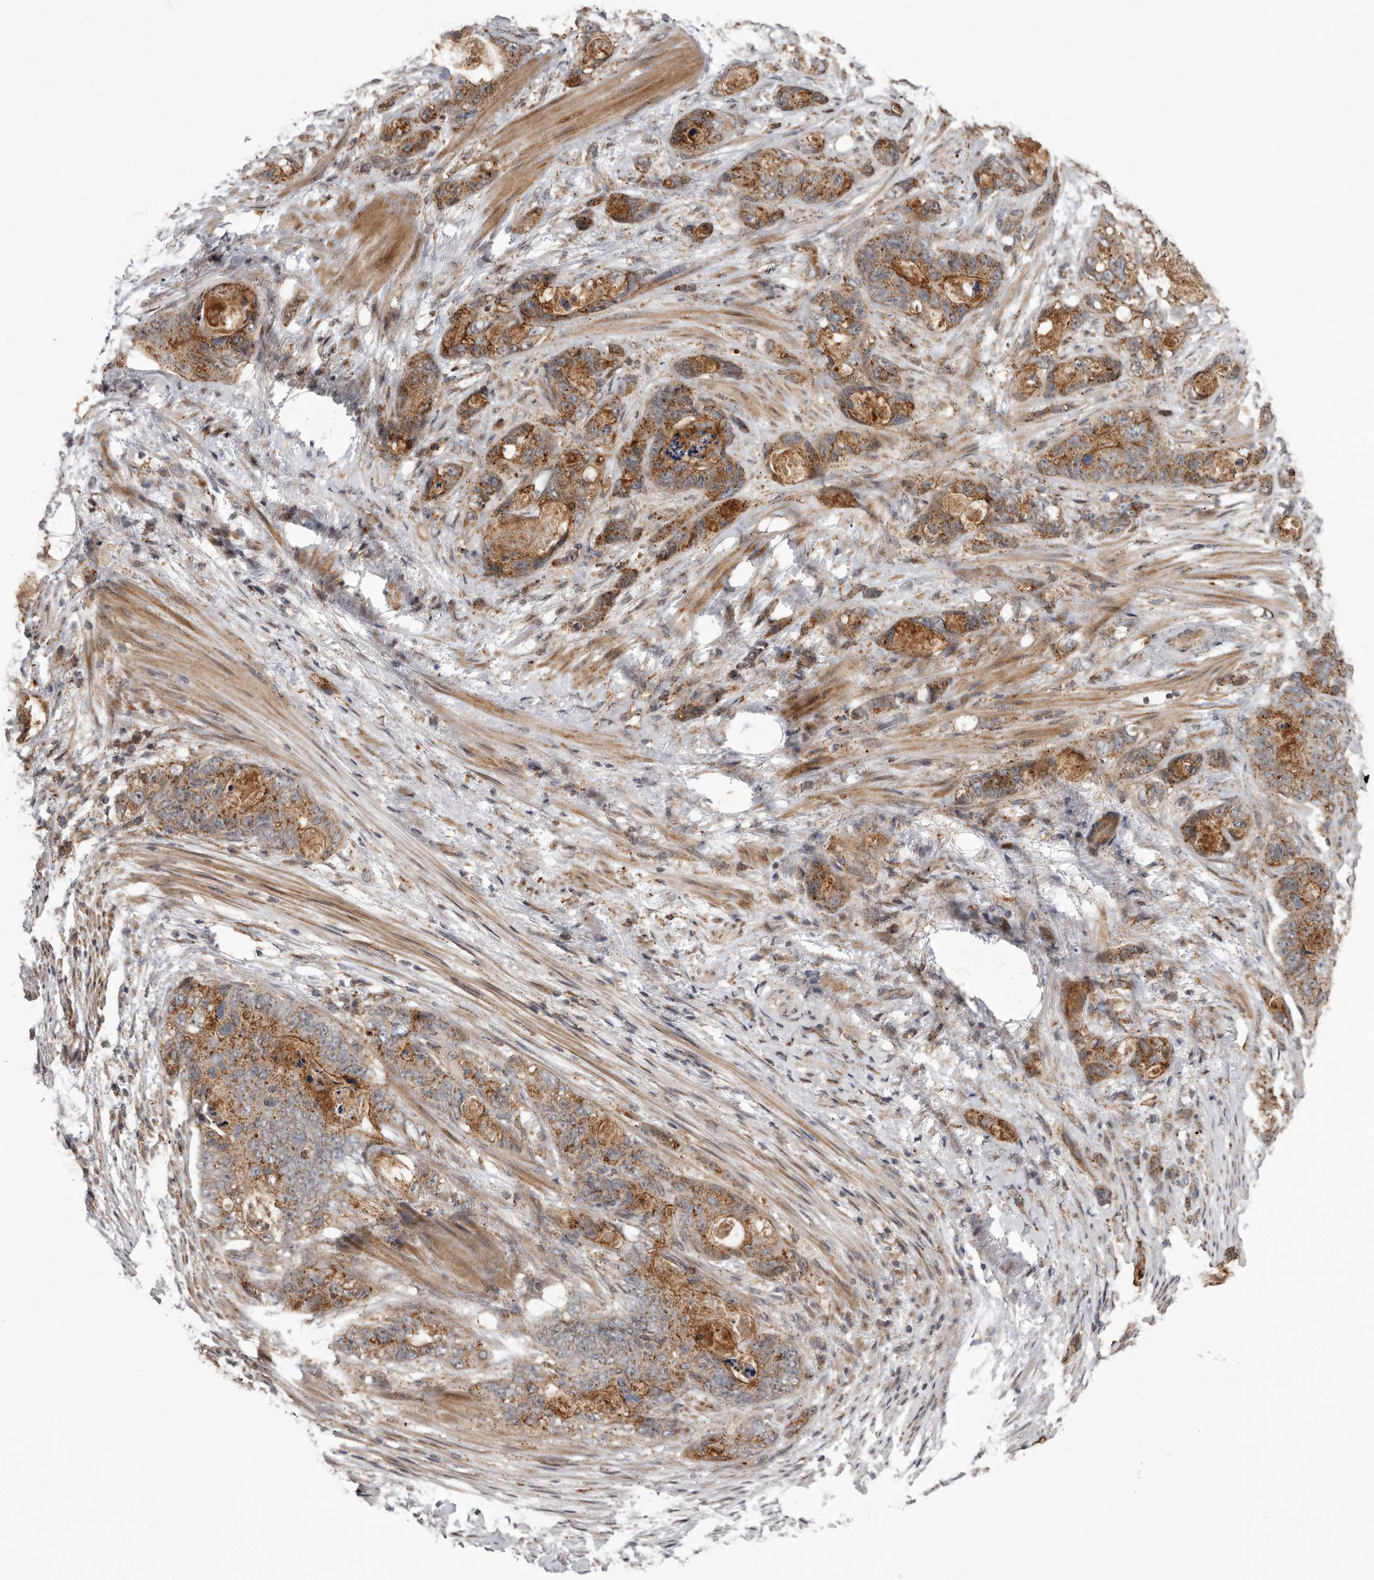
{"staining": {"intensity": "moderate", "quantity": ">75%", "location": "cytoplasmic/membranous"}, "tissue": "stomach cancer", "cell_type": "Tumor cells", "image_type": "cancer", "snomed": [{"axis": "morphology", "description": "Normal tissue, NOS"}, {"axis": "morphology", "description": "Adenocarcinoma, NOS"}, {"axis": "topography", "description": "Stomach"}], "caption": "Immunohistochemical staining of stomach adenocarcinoma shows medium levels of moderate cytoplasmic/membranous protein positivity in about >75% of tumor cells.", "gene": "FGFR4", "patient": {"sex": "female", "age": 89}}